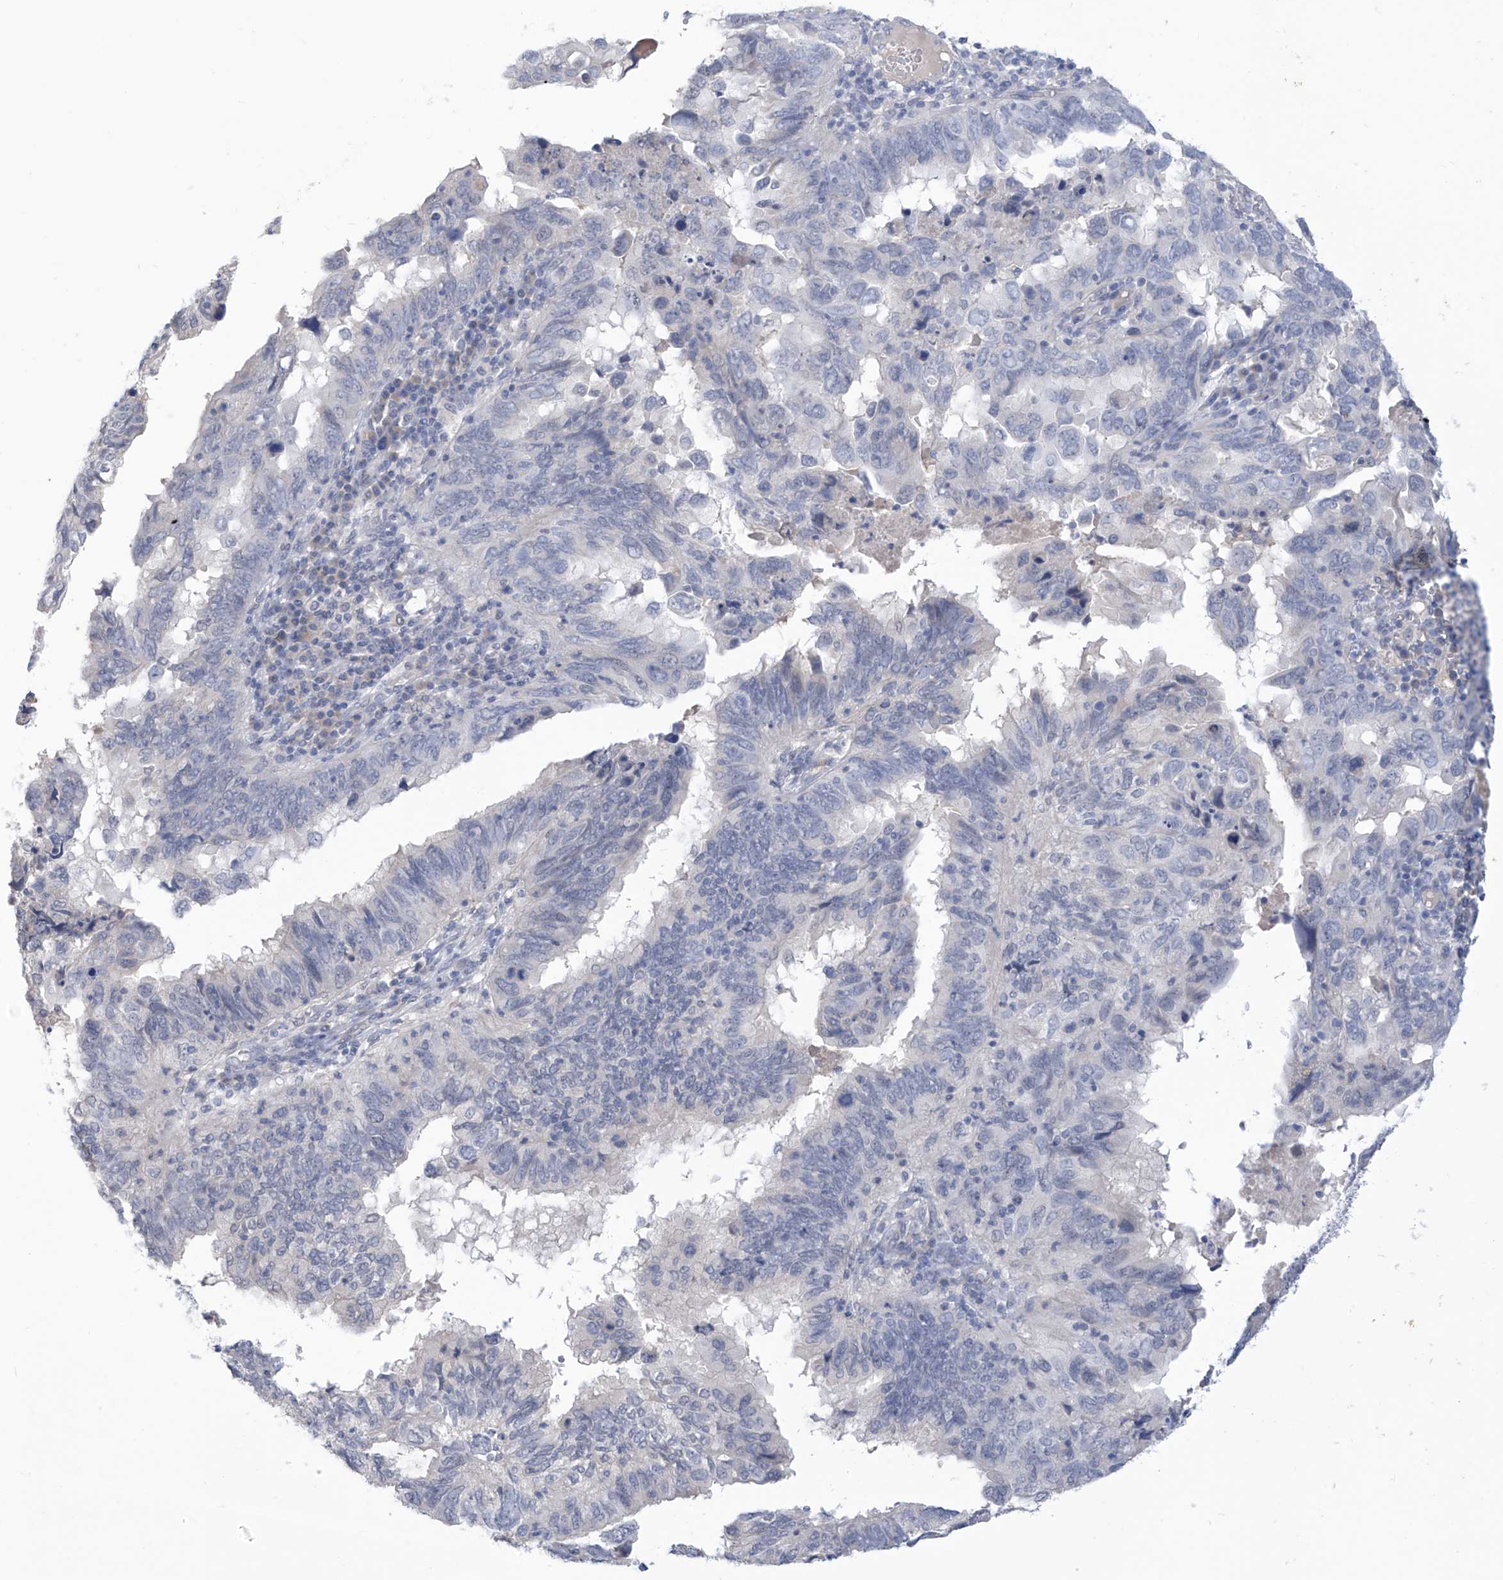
{"staining": {"intensity": "negative", "quantity": "none", "location": "none"}, "tissue": "endometrial cancer", "cell_type": "Tumor cells", "image_type": "cancer", "snomed": [{"axis": "morphology", "description": "Adenocarcinoma, NOS"}, {"axis": "topography", "description": "Uterus"}], "caption": "High power microscopy micrograph of an immunohistochemistry (IHC) image of adenocarcinoma (endometrial), revealing no significant staining in tumor cells.", "gene": "IBA57", "patient": {"sex": "female", "age": 77}}